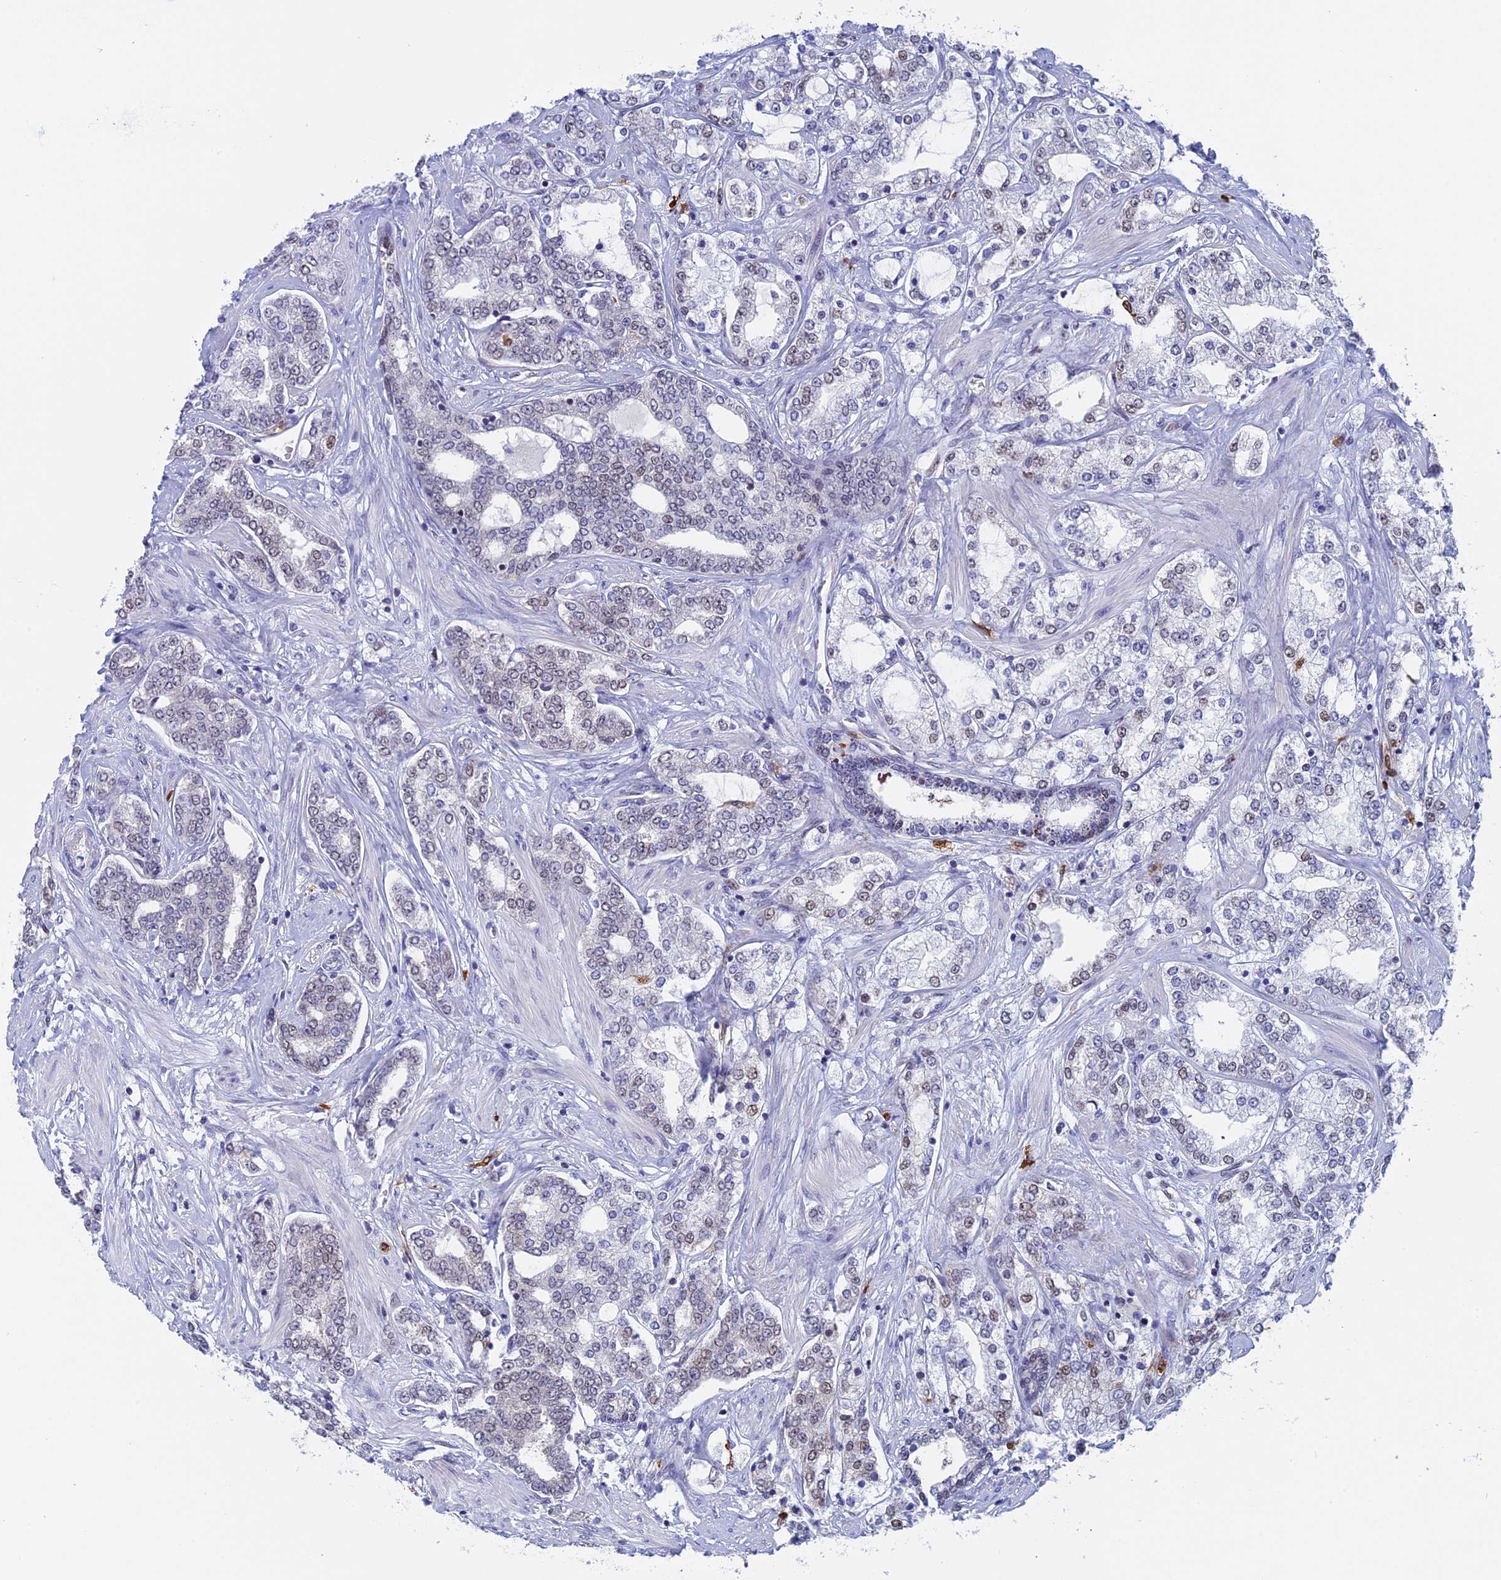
{"staining": {"intensity": "negative", "quantity": "none", "location": "none"}, "tissue": "prostate cancer", "cell_type": "Tumor cells", "image_type": "cancer", "snomed": [{"axis": "morphology", "description": "Adenocarcinoma, High grade"}, {"axis": "topography", "description": "Prostate"}], "caption": "Prostate cancer was stained to show a protein in brown. There is no significant expression in tumor cells.", "gene": "SLC26A1", "patient": {"sex": "male", "age": 64}}